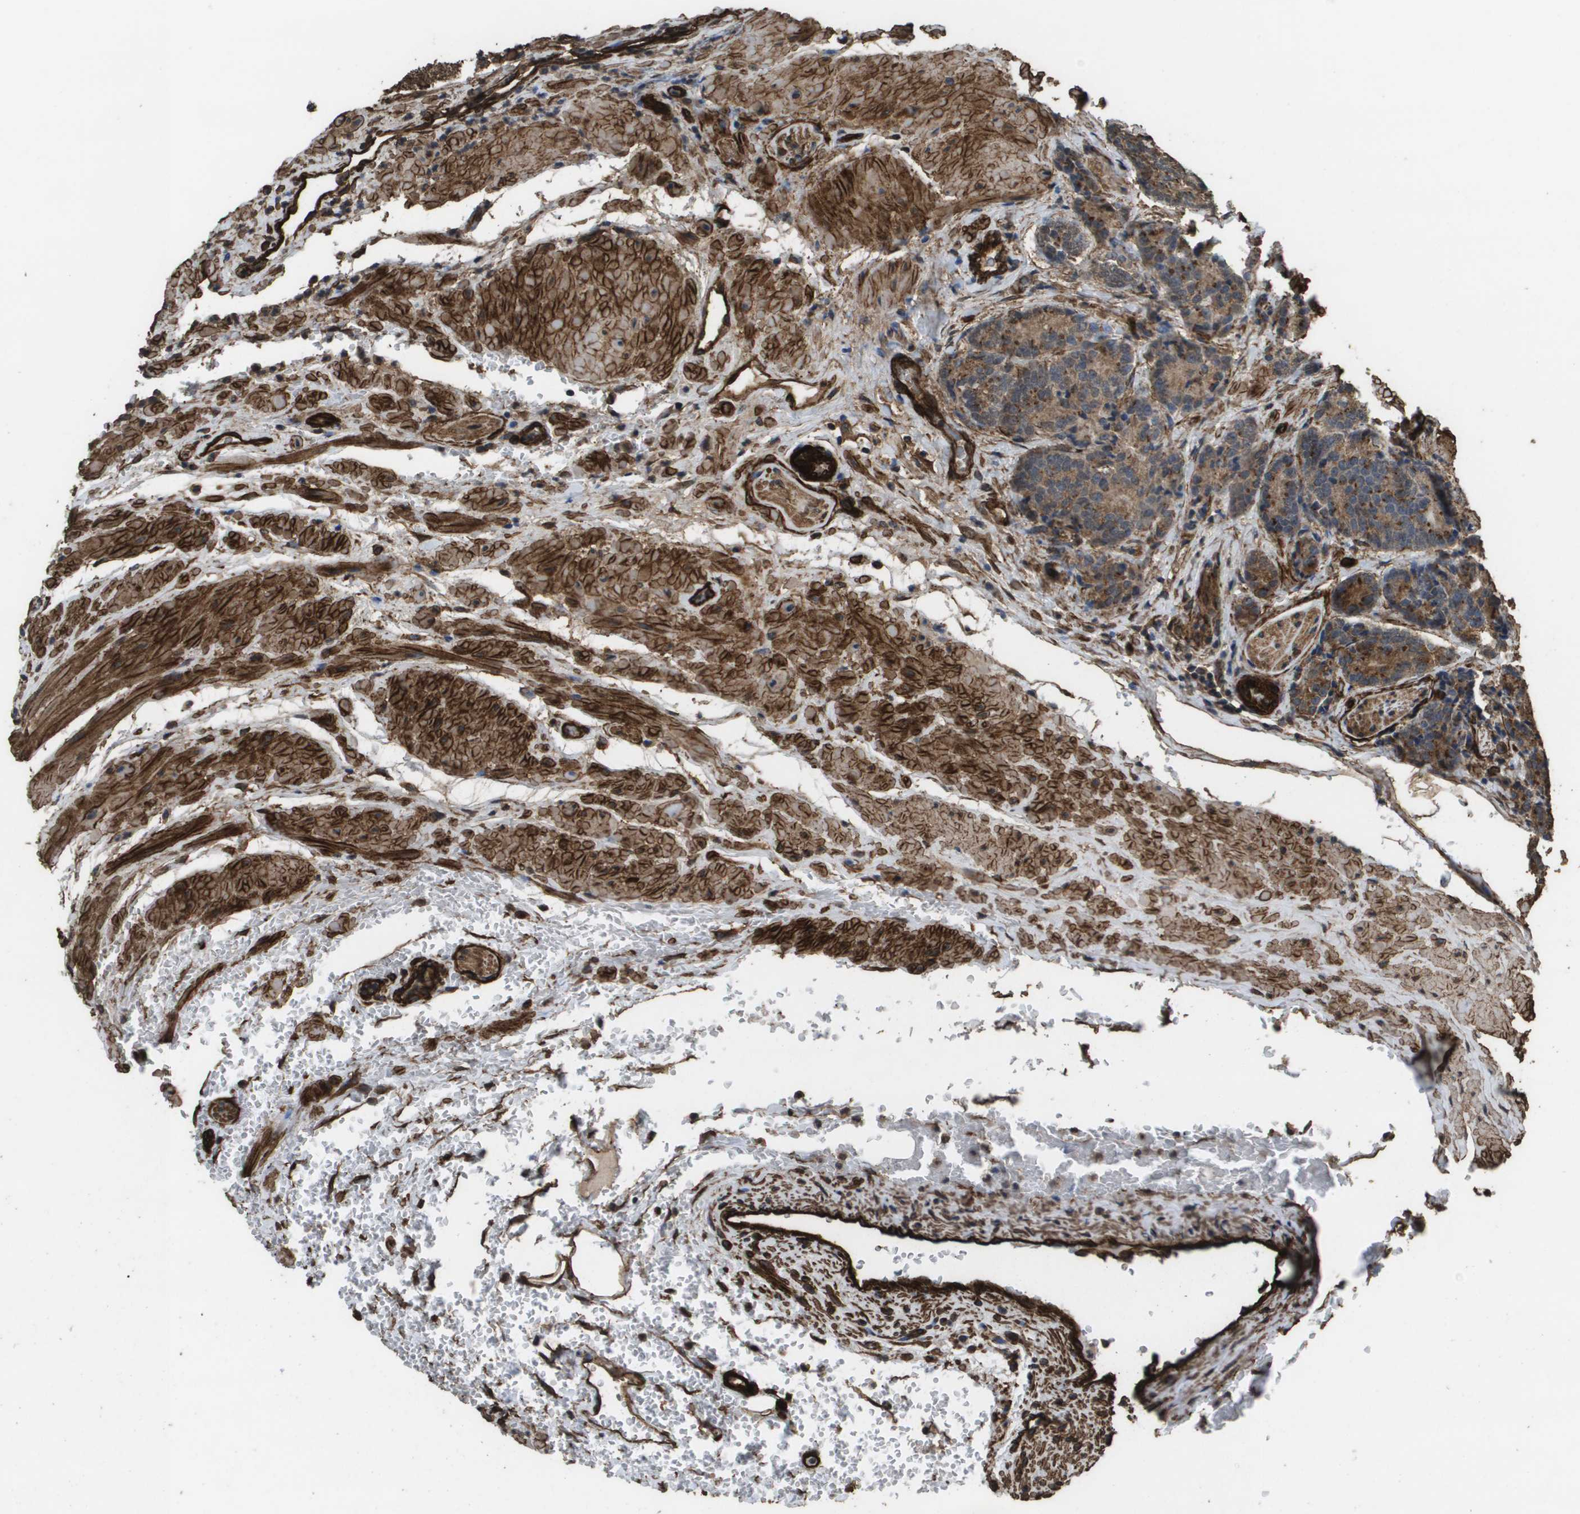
{"staining": {"intensity": "moderate", "quantity": ">75%", "location": "cytoplasmic/membranous"}, "tissue": "prostate cancer", "cell_type": "Tumor cells", "image_type": "cancer", "snomed": [{"axis": "morphology", "description": "Adenocarcinoma, High grade"}, {"axis": "topography", "description": "Prostate"}], "caption": "Immunohistochemical staining of human prostate high-grade adenocarcinoma shows medium levels of moderate cytoplasmic/membranous positivity in approximately >75% of tumor cells.", "gene": "AAMP", "patient": {"sex": "male", "age": 61}}